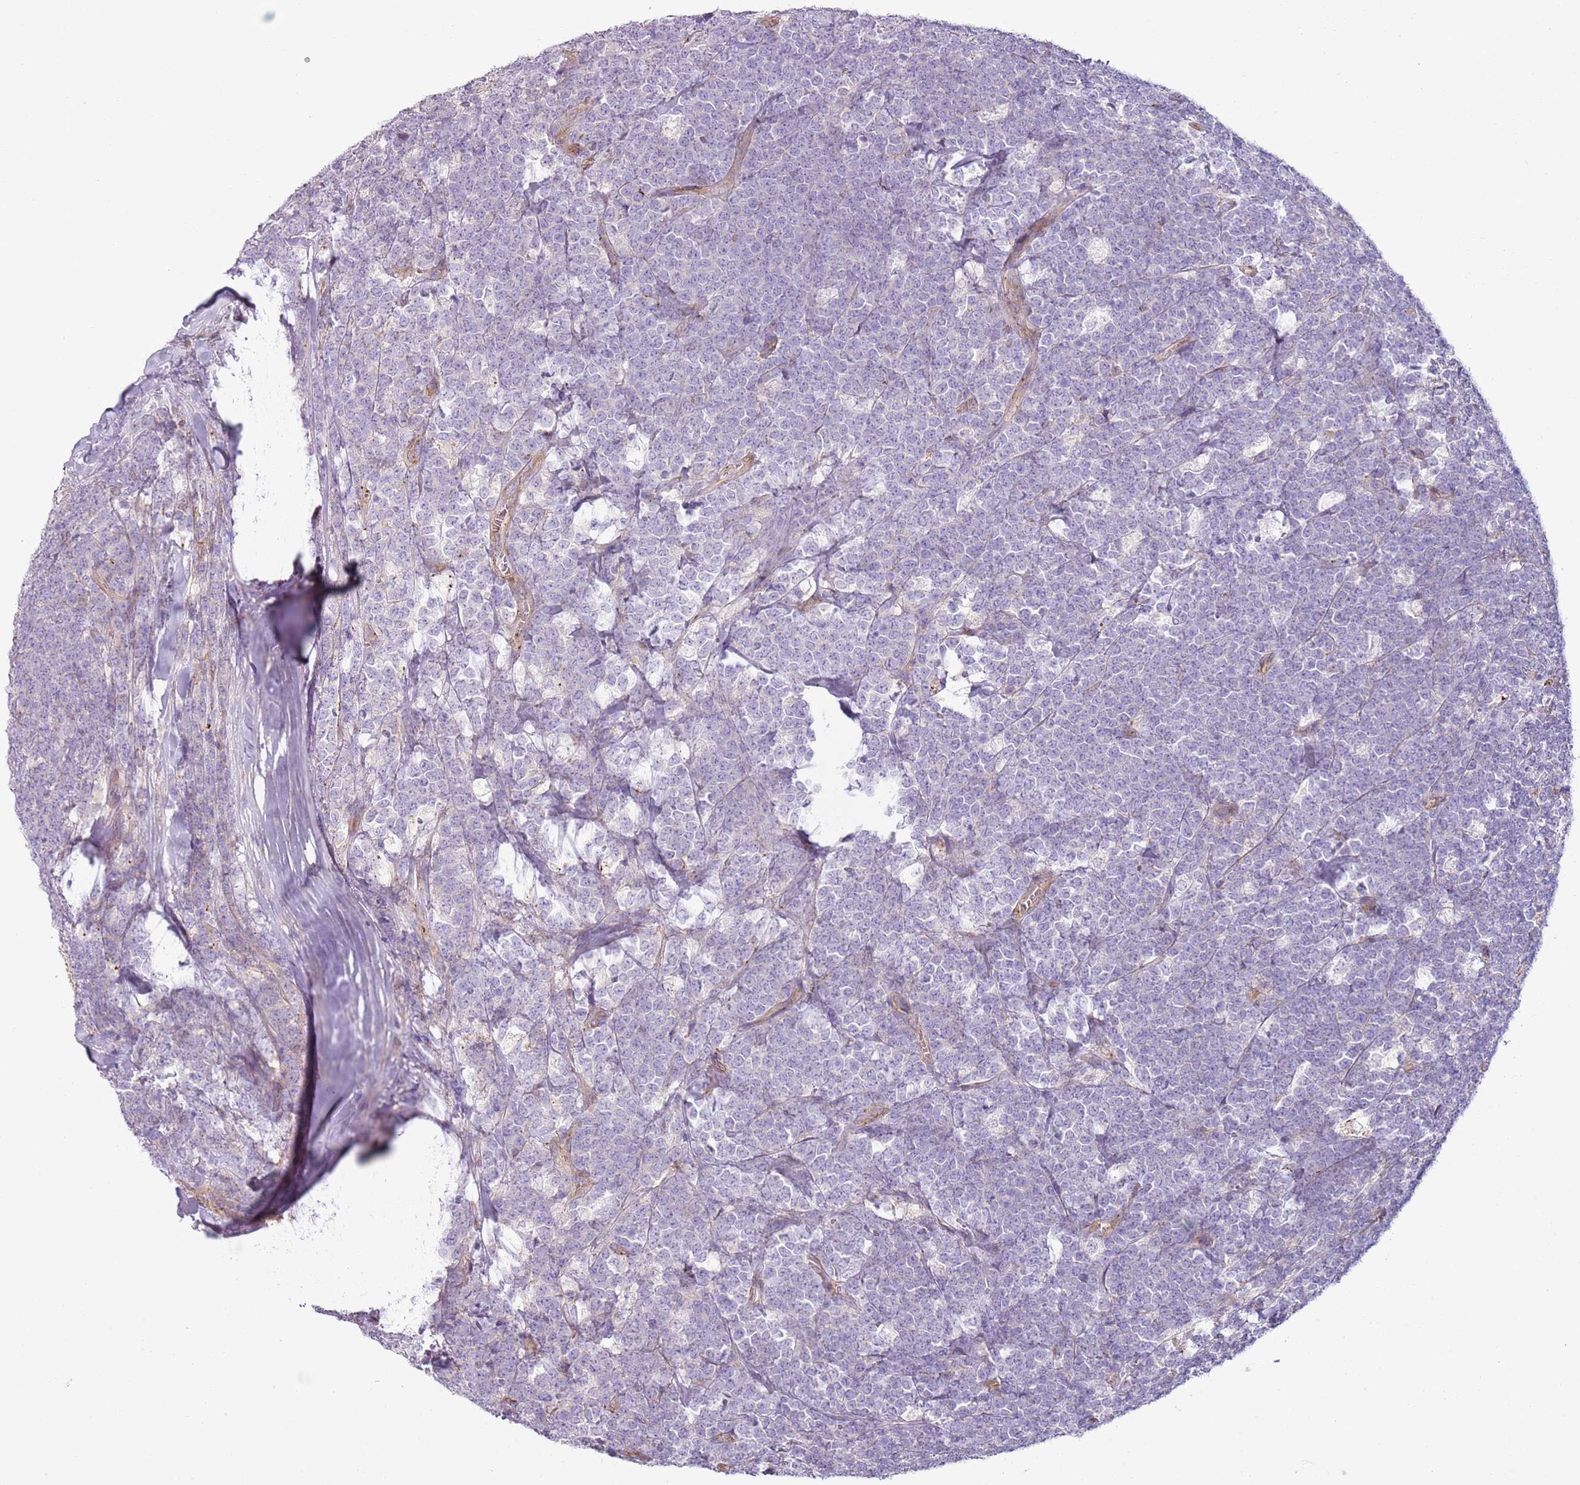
{"staining": {"intensity": "negative", "quantity": "none", "location": "none"}, "tissue": "lymphoma", "cell_type": "Tumor cells", "image_type": "cancer", "snomed": [{"axis": "morphology", "description": "Malignant lymphoma, non-Hodgkin's type, High grade"}, {"axis": "topography", "description": "Small intestine"}, {"axis": "topography", "description": "Colon"}], "caption": "This is an IHC micrograph of human malignant lymphoma, non-Hodgkin's type (high-grade). There is no staining in tumor cells.", "gene": "GNAI3", "patient": {"sex": "male", "age": 8}}